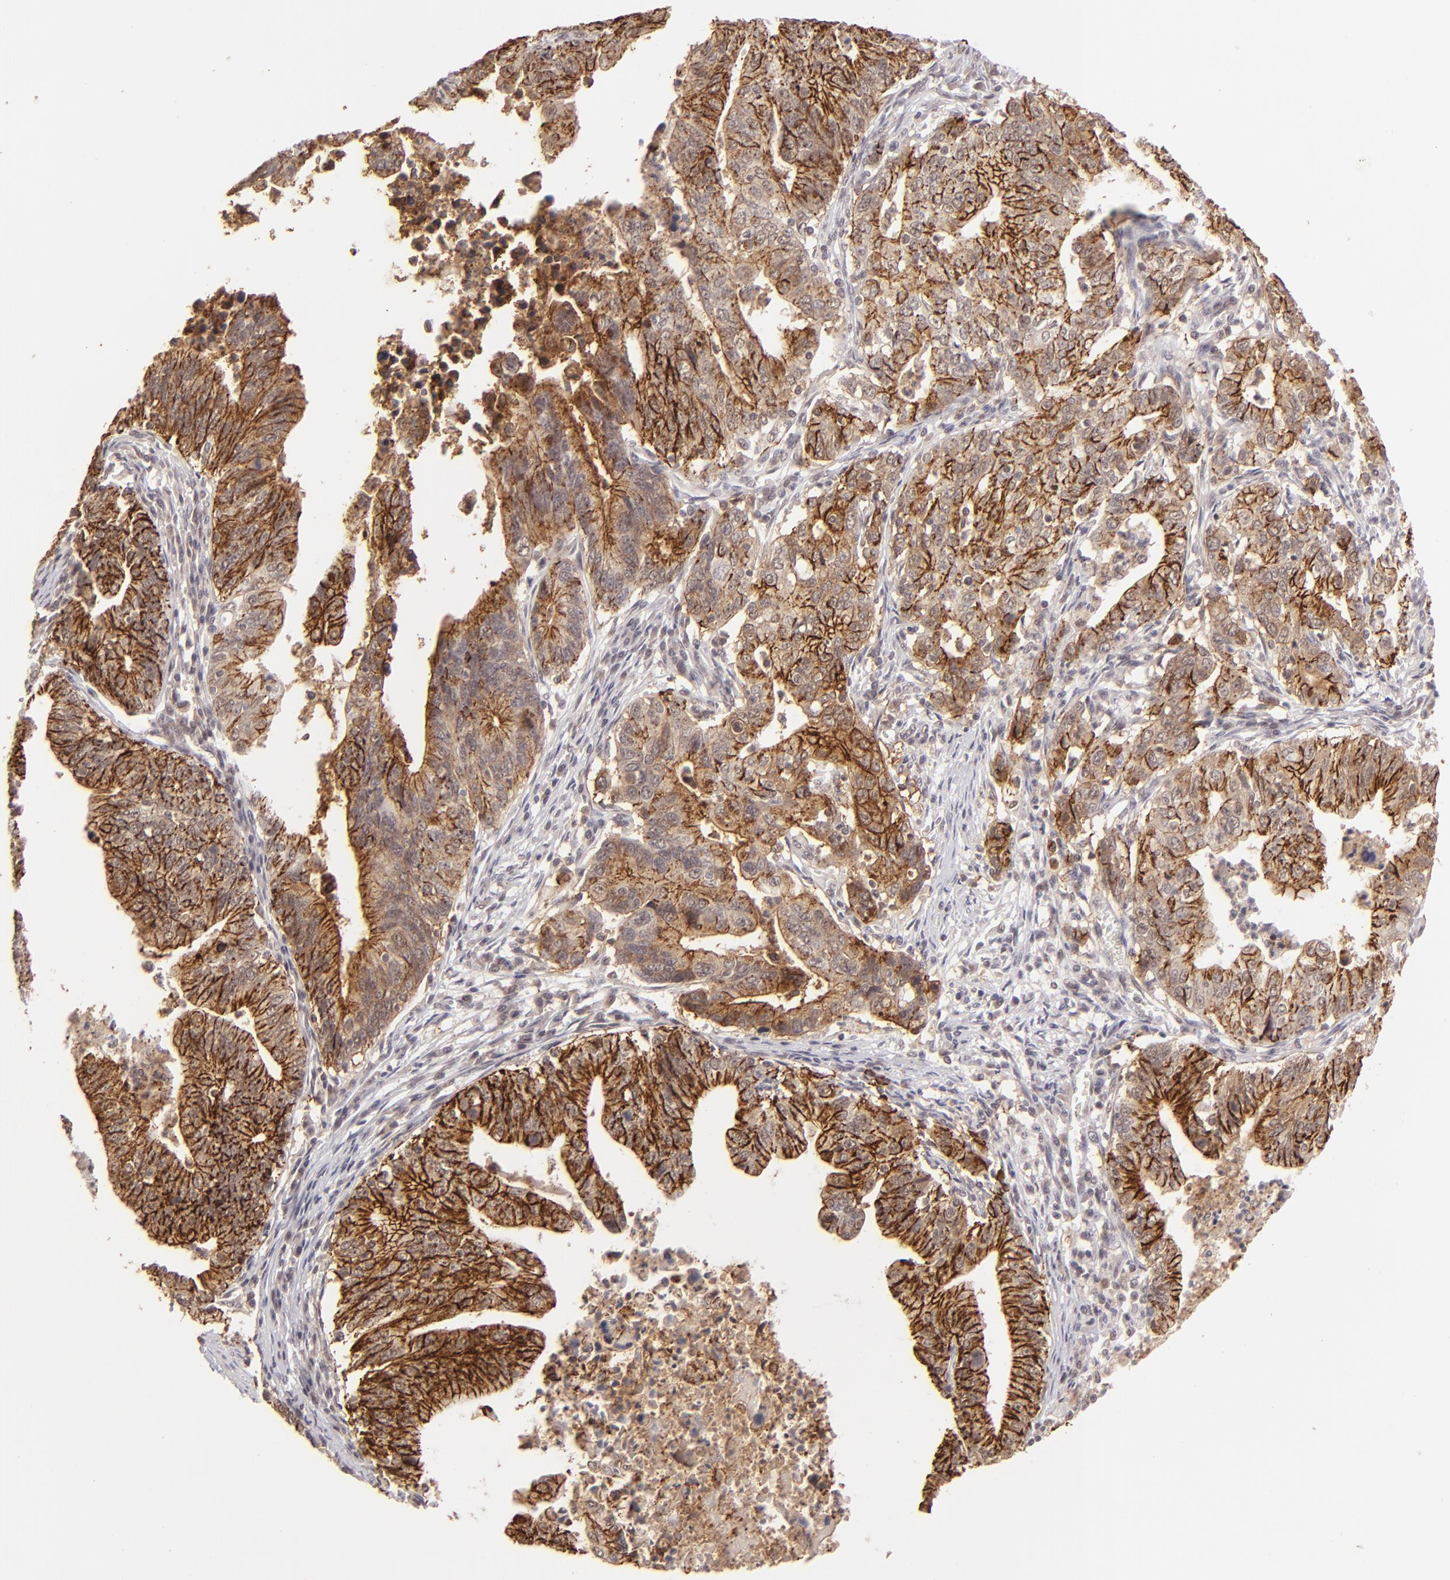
{"staining": {"intensity": "moderate", "quantity": ">75%", "location": "cytoplasmic/membranous"}, "tissue": "stomach cancer", "cell_type": "Tumor cells", "image_type": "cancer", "snomed": [{"axis": "morphology", "description": "Adenocarcinoma, NOS"}, {"axis": "topography", "description": "Stomach, upper"}], "caption": "Protein staining by IHC reveals moderate cytoplasmic/membranous expression in approximately >75% of tumor cells in stomach adenocarcinoma.", "gene": "CLDN1", "patient": {"sex": "female", "age": 50}}